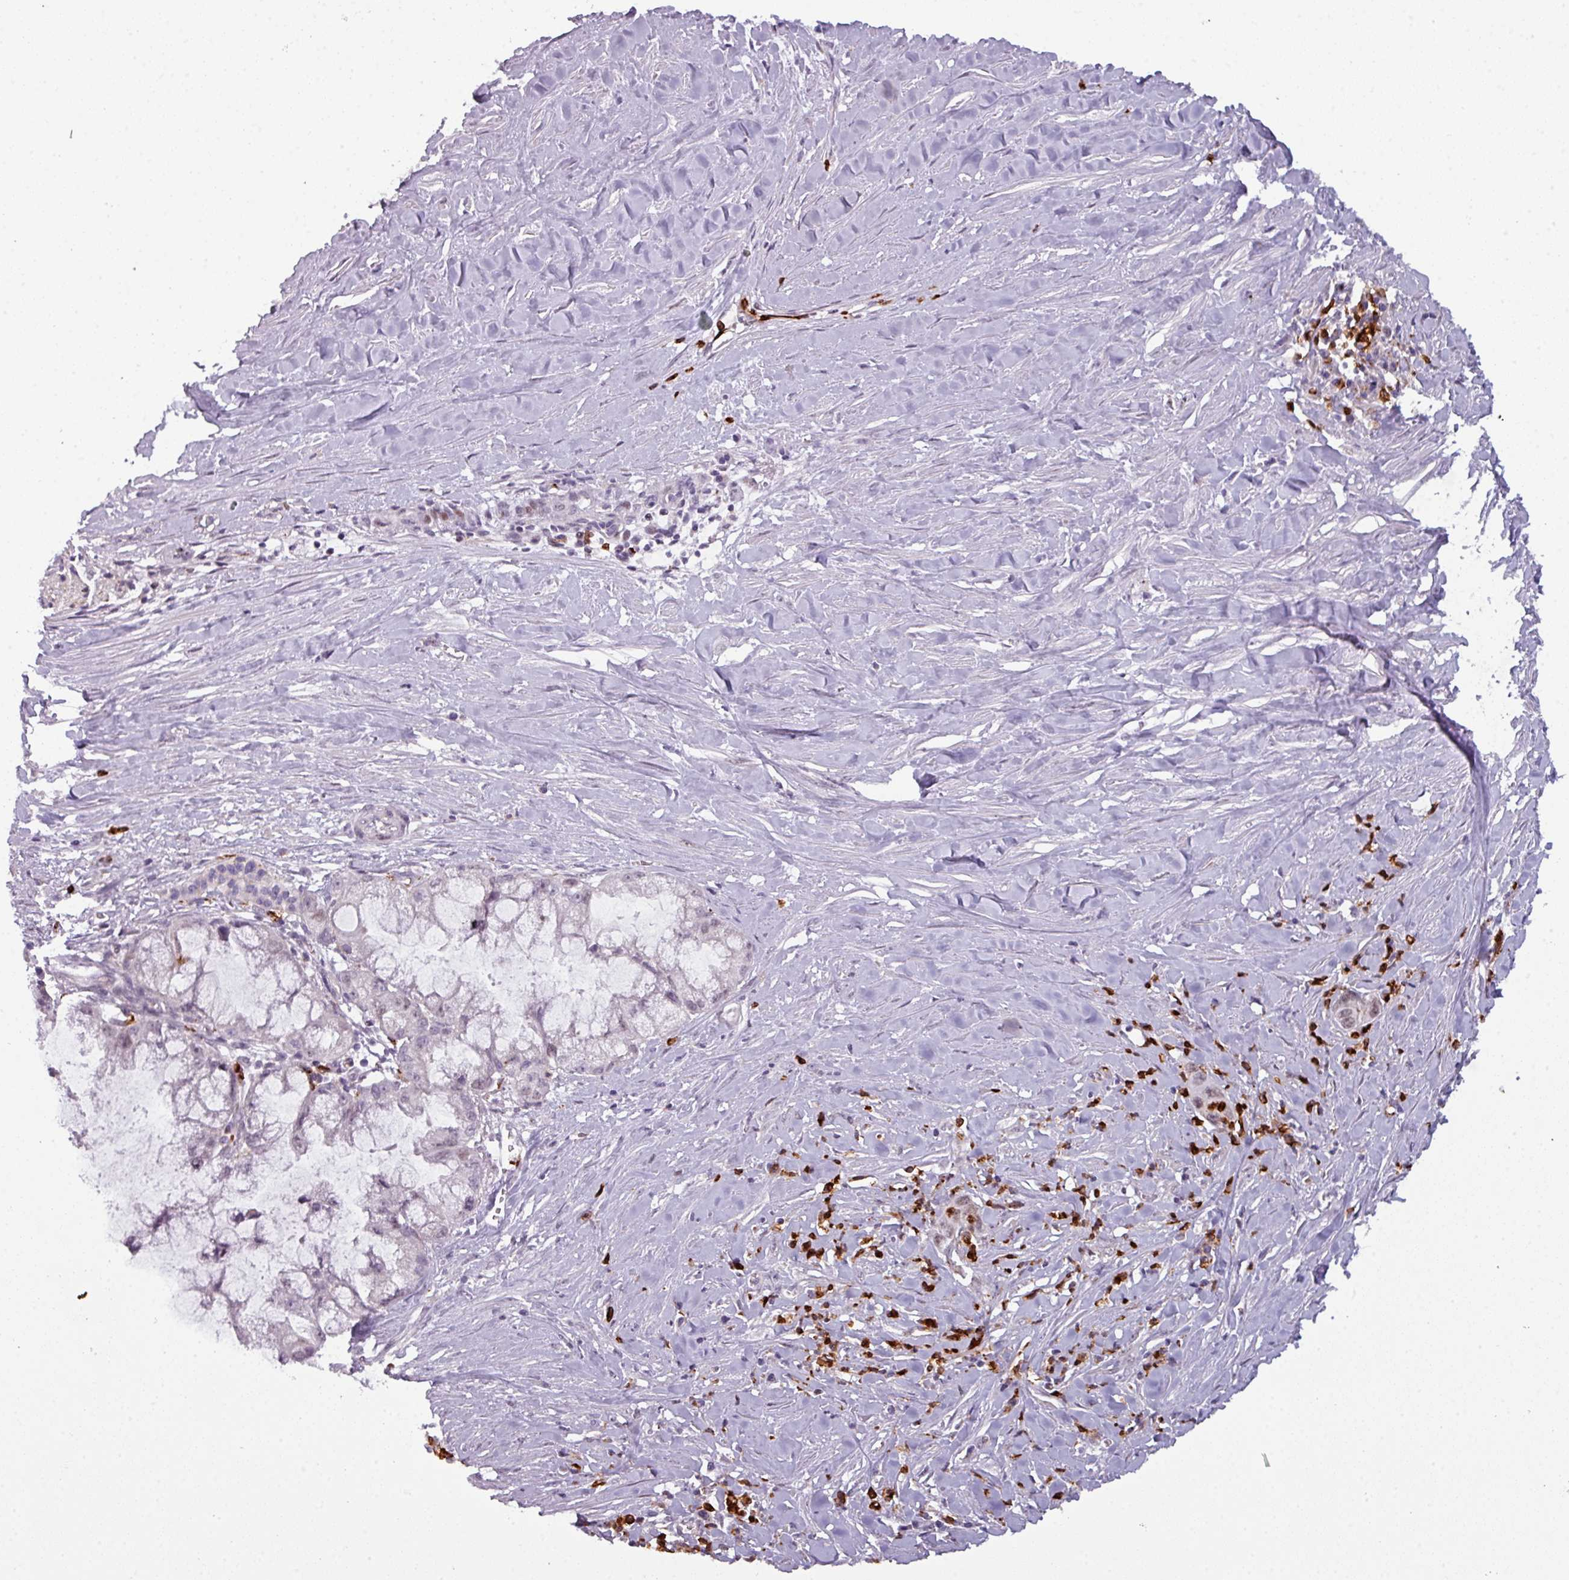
{"staining": {"intensity": "negative", "quantity": "none", "location": "none"}, "tissue": "pancreatic cancer", "cell_type": "Tumor cells", "image_type": "cancer", "snomed": [{"axis": "morphology", "description": "Adenocarcinoma, NOS"}, {"axis": "topography", "description": "Pancreas"}], "caption": "Tumor cells show no significant protein staining in adenocarcinoma (pancreatic). (Stains: DAB immunohistochemistry with hematoxylin counter stain, Microscopy: brightfield microscopy at high magnification).", "gene": "TMEFF1", "patient": {"sex": "male", "age": 73}}